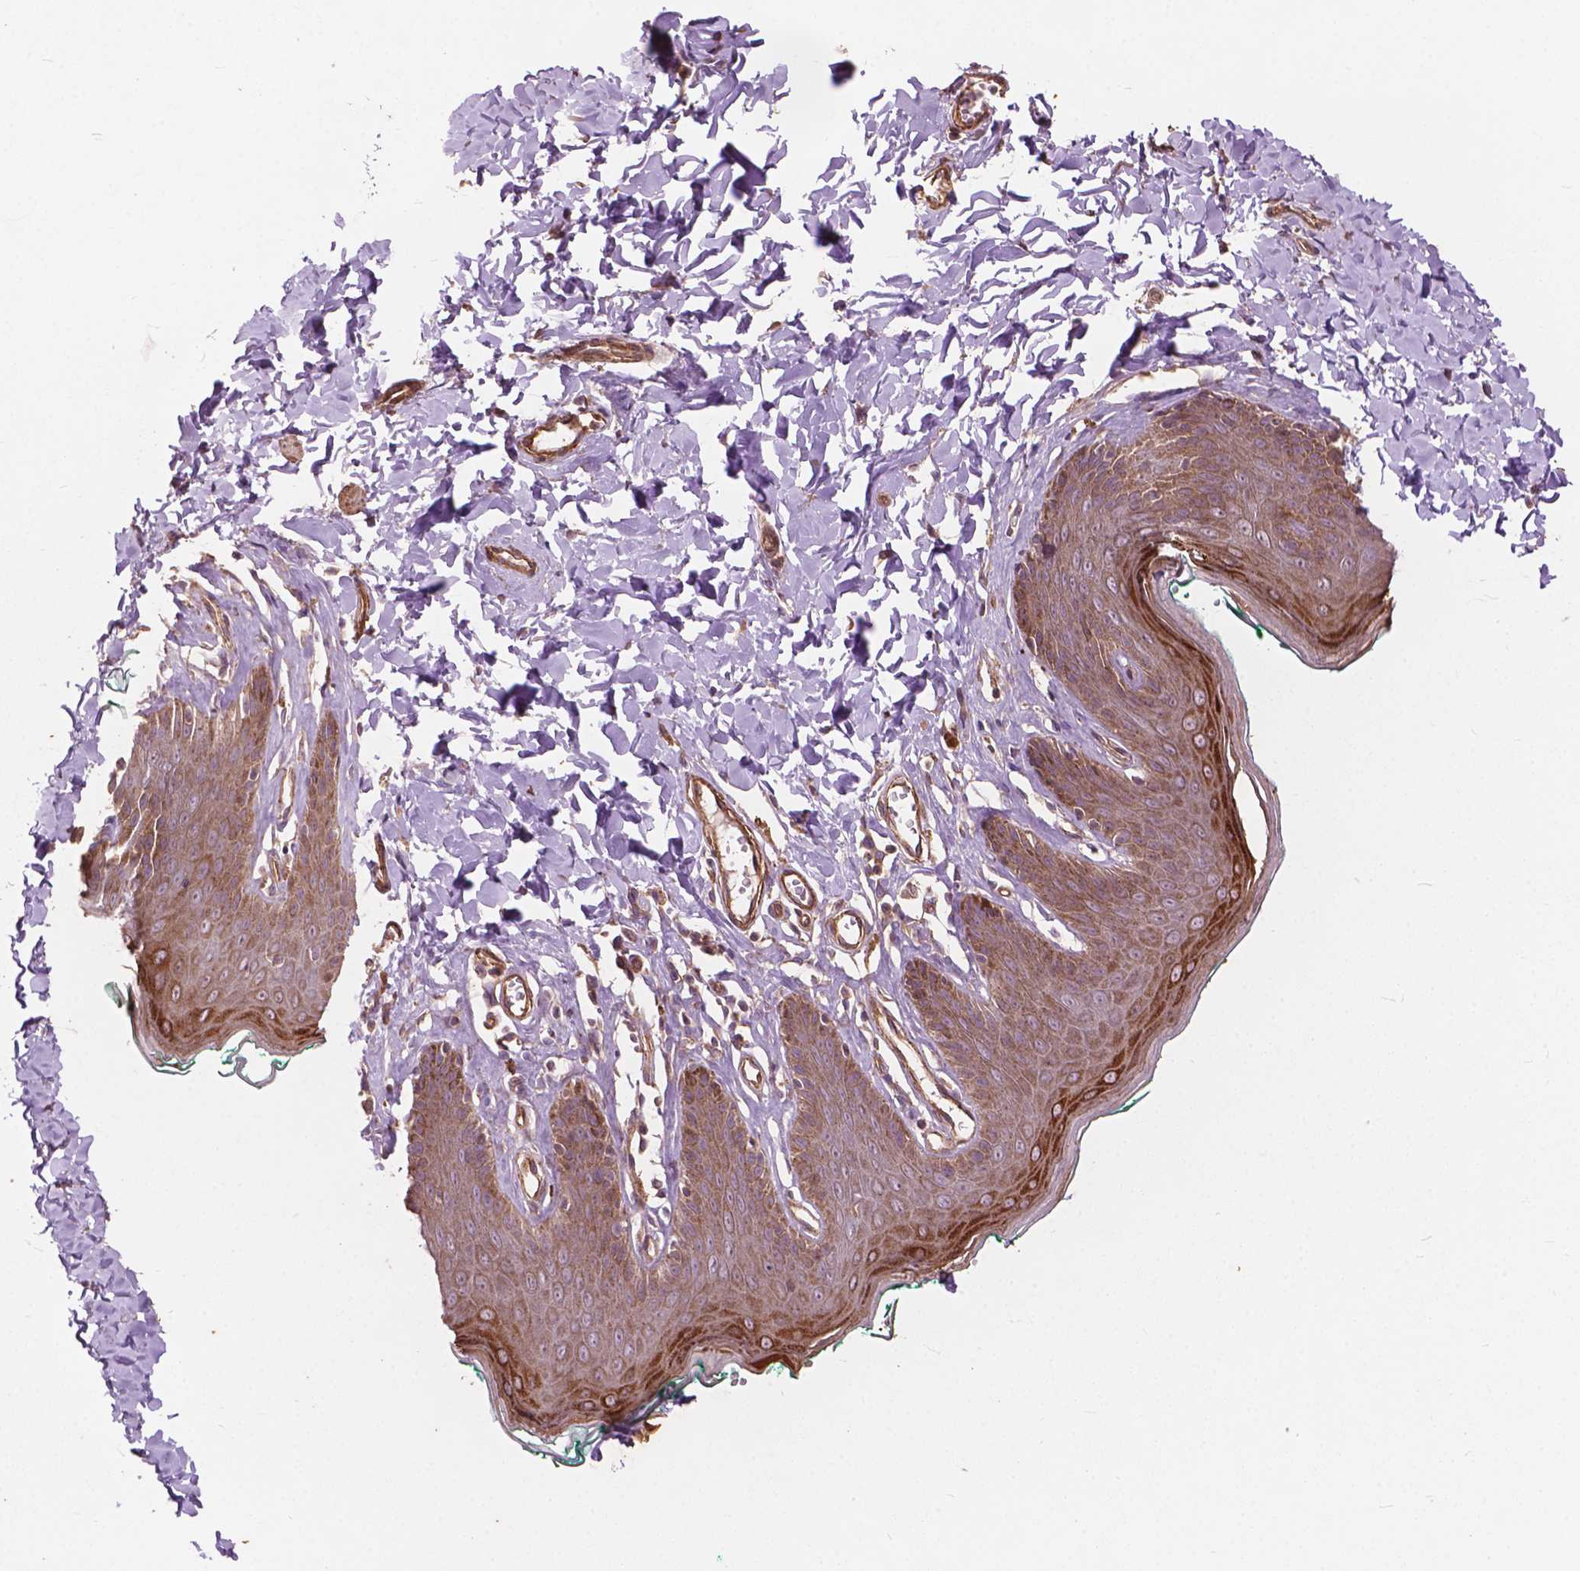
{"staining": {"intensity": "moderate", "quantity": ">75%", "location": "cytoplasmic/membranous"}, "tissue": "skin", "cell_type": "Epidermal cells", "image_type": "normal", "snomed": [{"axis": "morphology", "description": "Normal tissue, NOS"}, {"axis": "topography", "description": "Vulva"}, {"axis": "topography", "description": "Peripheral nerve tissue"}], "caption": "The histopathology image demonstrates immunohistochemical staining of normal skin. There is moderate cytoplasmic/membranous expression is identified in approximately >75% of epidermal cells. The staining is performed using DAB (3,3'-diaminobenzidine) brown chromogen to label protein expression. The nuclei are counter-stained blue using hematoxylin.", "gene": "FNIP1", "patient": {"sex": "female", "age": 66}}